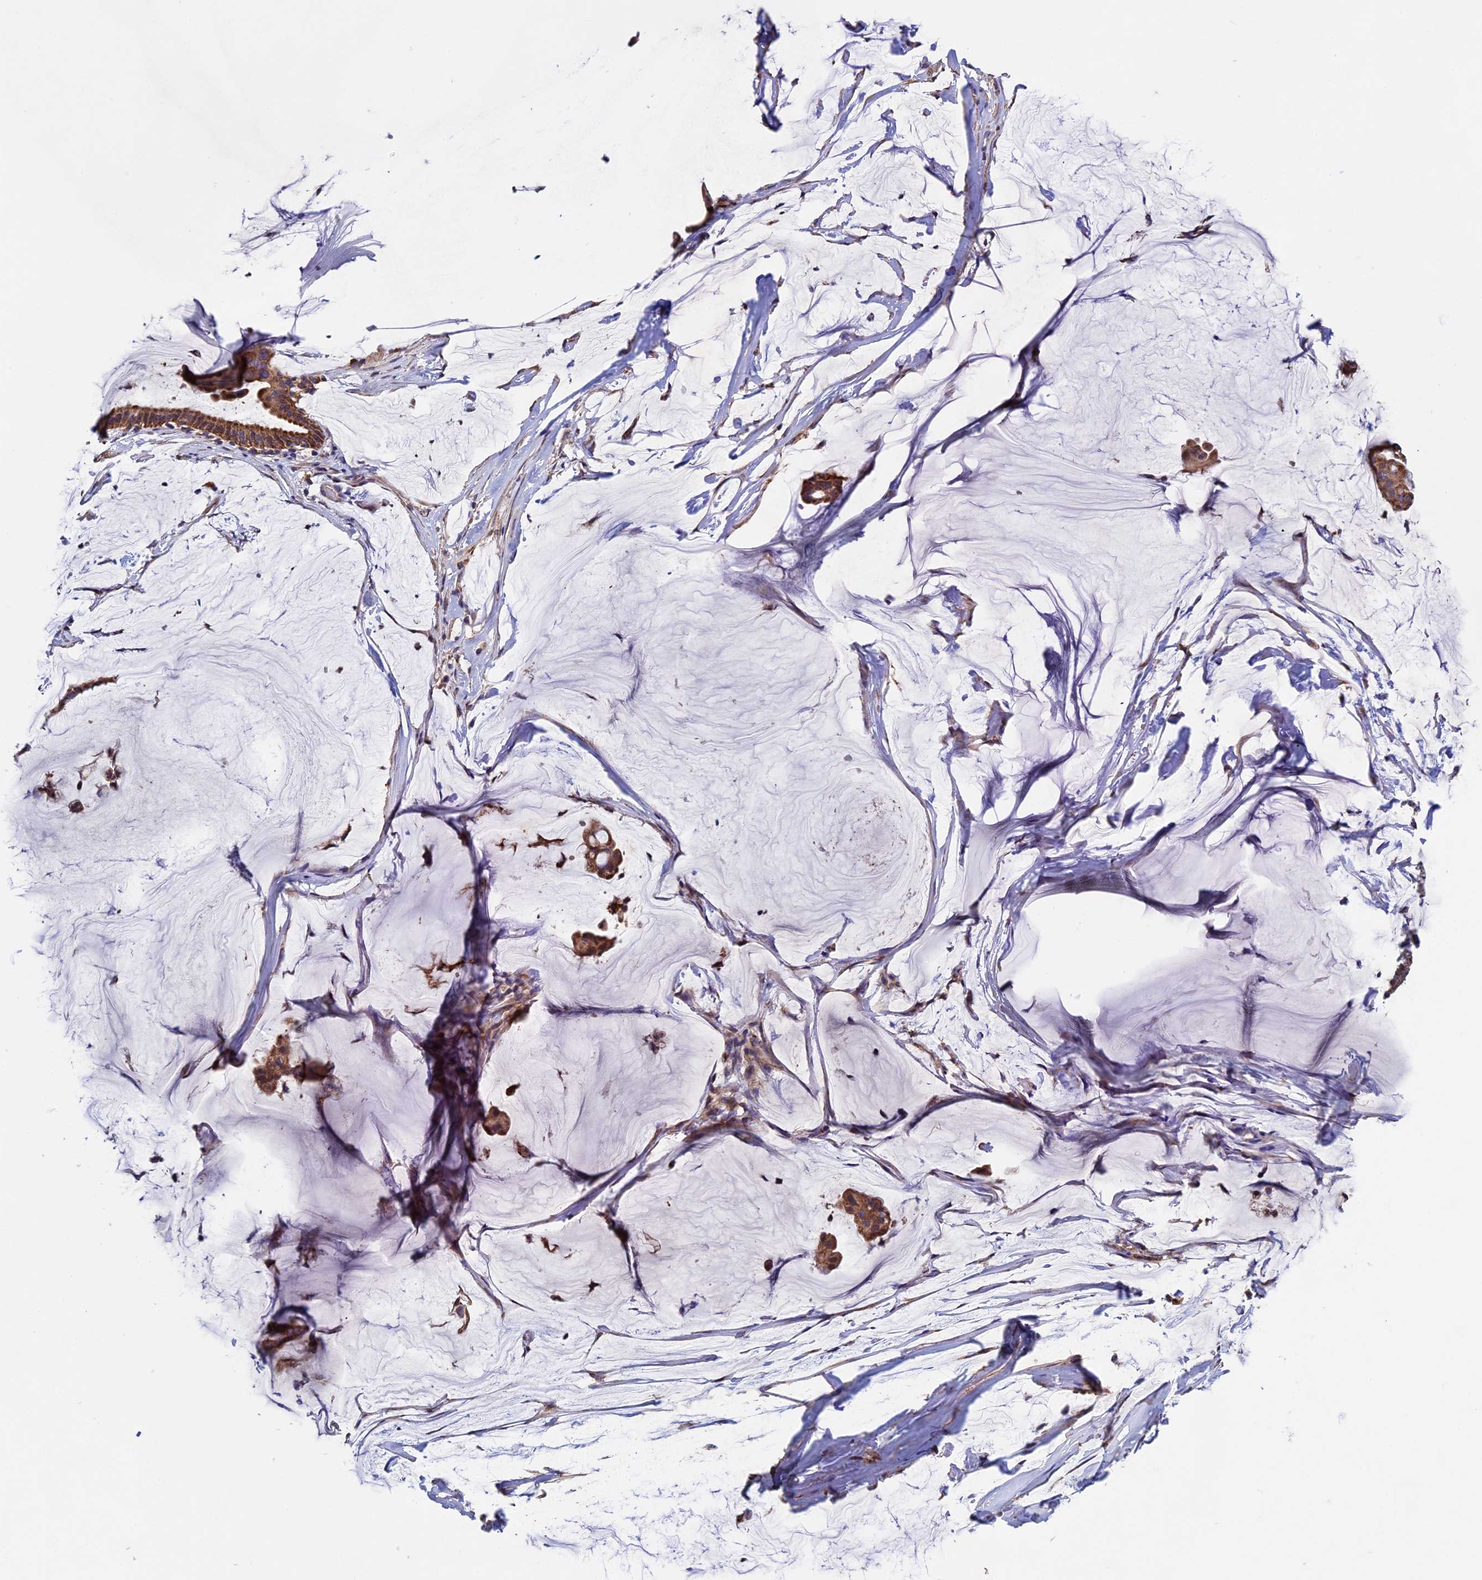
{"staining": {"intensity": "moderate", "quantity": ">75%", "location": "cytoplasmic/membranous"}, "tissue": "ovarian cancer", "cell_type": "Tumor cells", "image_type": "cancer", "snomed": [{"axis": "morphology", "description": "Cystadenocarcinoma, mucinous, NOS"}, {"axis": "topography", "description": "Ovary"}], "caption": "Human mucinous cystadenocarcinoma (ovarian) stained with a protein marker shows moderate staining in tumor cells.", "gene": "RNF17", "patient": {"sex": "female", "age": 73}}